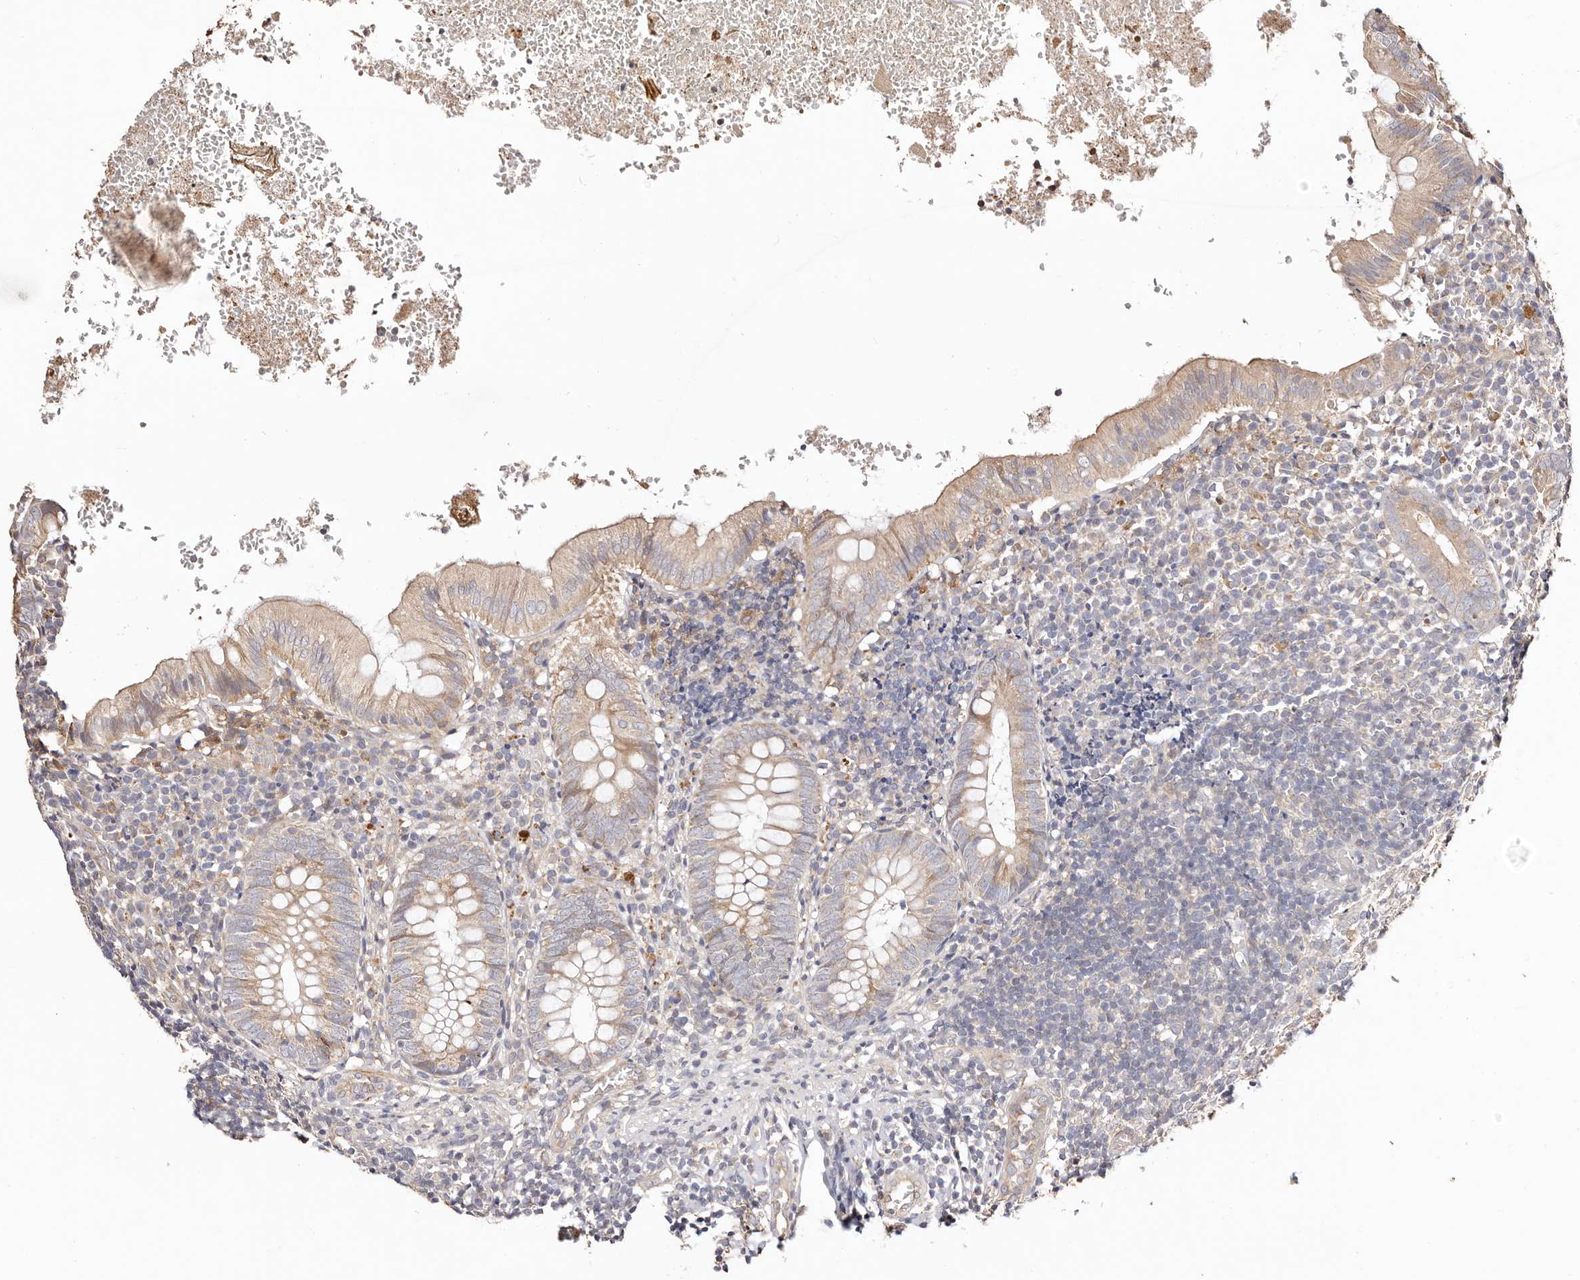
{"staining": {"intensity": "moderate", "quantity": "25%-75%", "location": "cytoplasmic/membranous"}, "tissue": "appendix", "cell_type": "Glandular cells", "image_type": "normal", "snomed": [{"axis": "morphology", "description": "Normal tissue, NOS"}, {"axis": "topography", "description": "Appendix"}], "caption": "Glandular cells reveal medium levels of moderate cytoplasmic/membranous positivity in approximately 25%-75% of cells in benign appendix. (brown staining indicates protein expression, while blue staining denotes nuclei).", "gene": "MAPK1", "patient": {"sex": "male", "age": 8}}